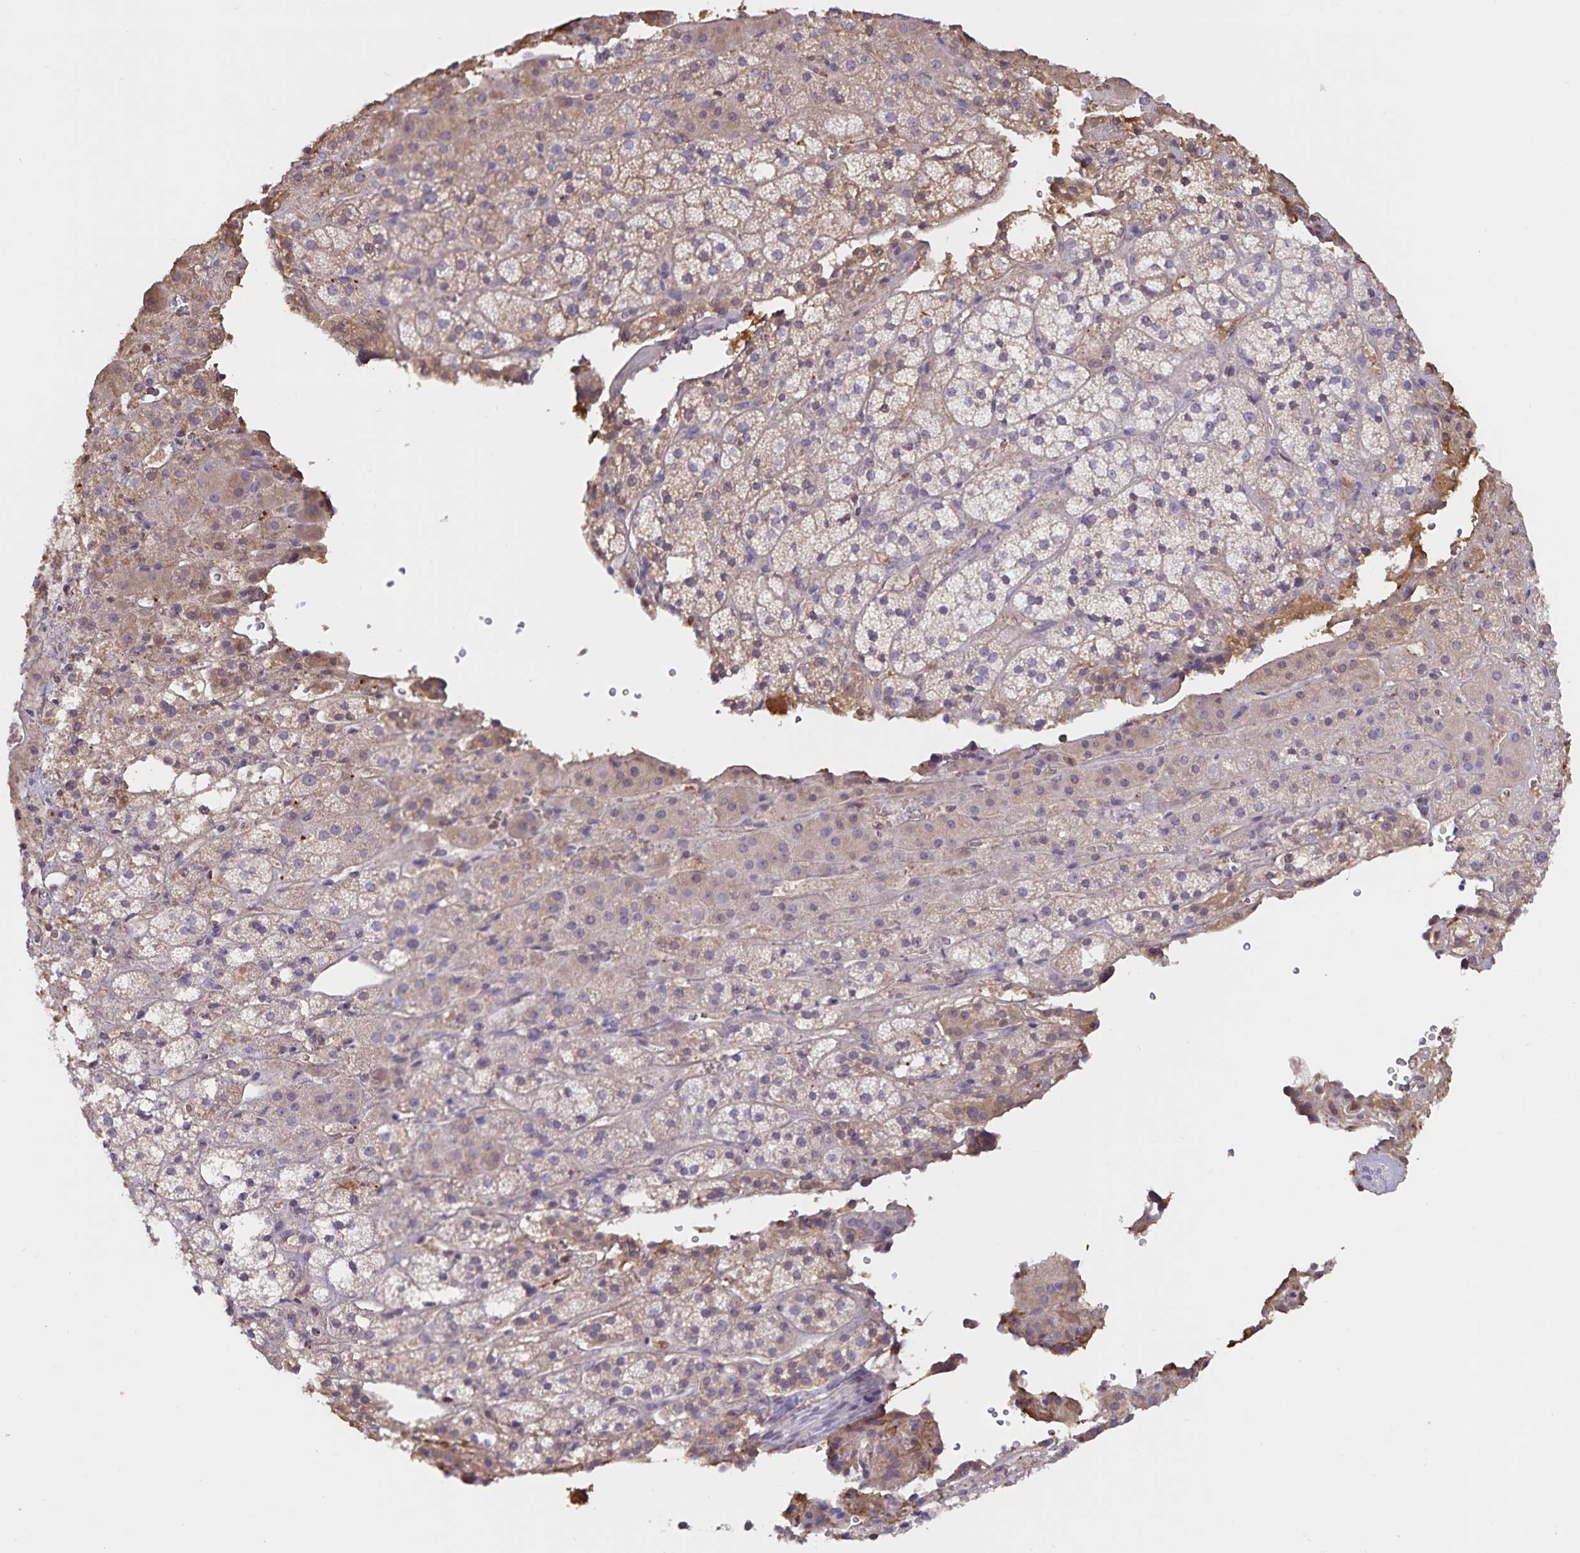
{"staining": {"intensity": "weak", "quantity": "<25%", "location": "cytoplasmic/membranous"}, "tissue": "adrenal gland", "cell_type": "Glandular cells", "image_type": "normal", "snomed": [{"axis": "morphology", "description": "Normal tissue, NOS"}, {"axis": "topography", "description": "Adrenal gland"}], "caption": "This is an immunohistochemistry histopathology image of benign human adrenal gland. There is no staining in glandular cells.", "gene": "FGG", "patient": {"sex": "male", "age": 53}}